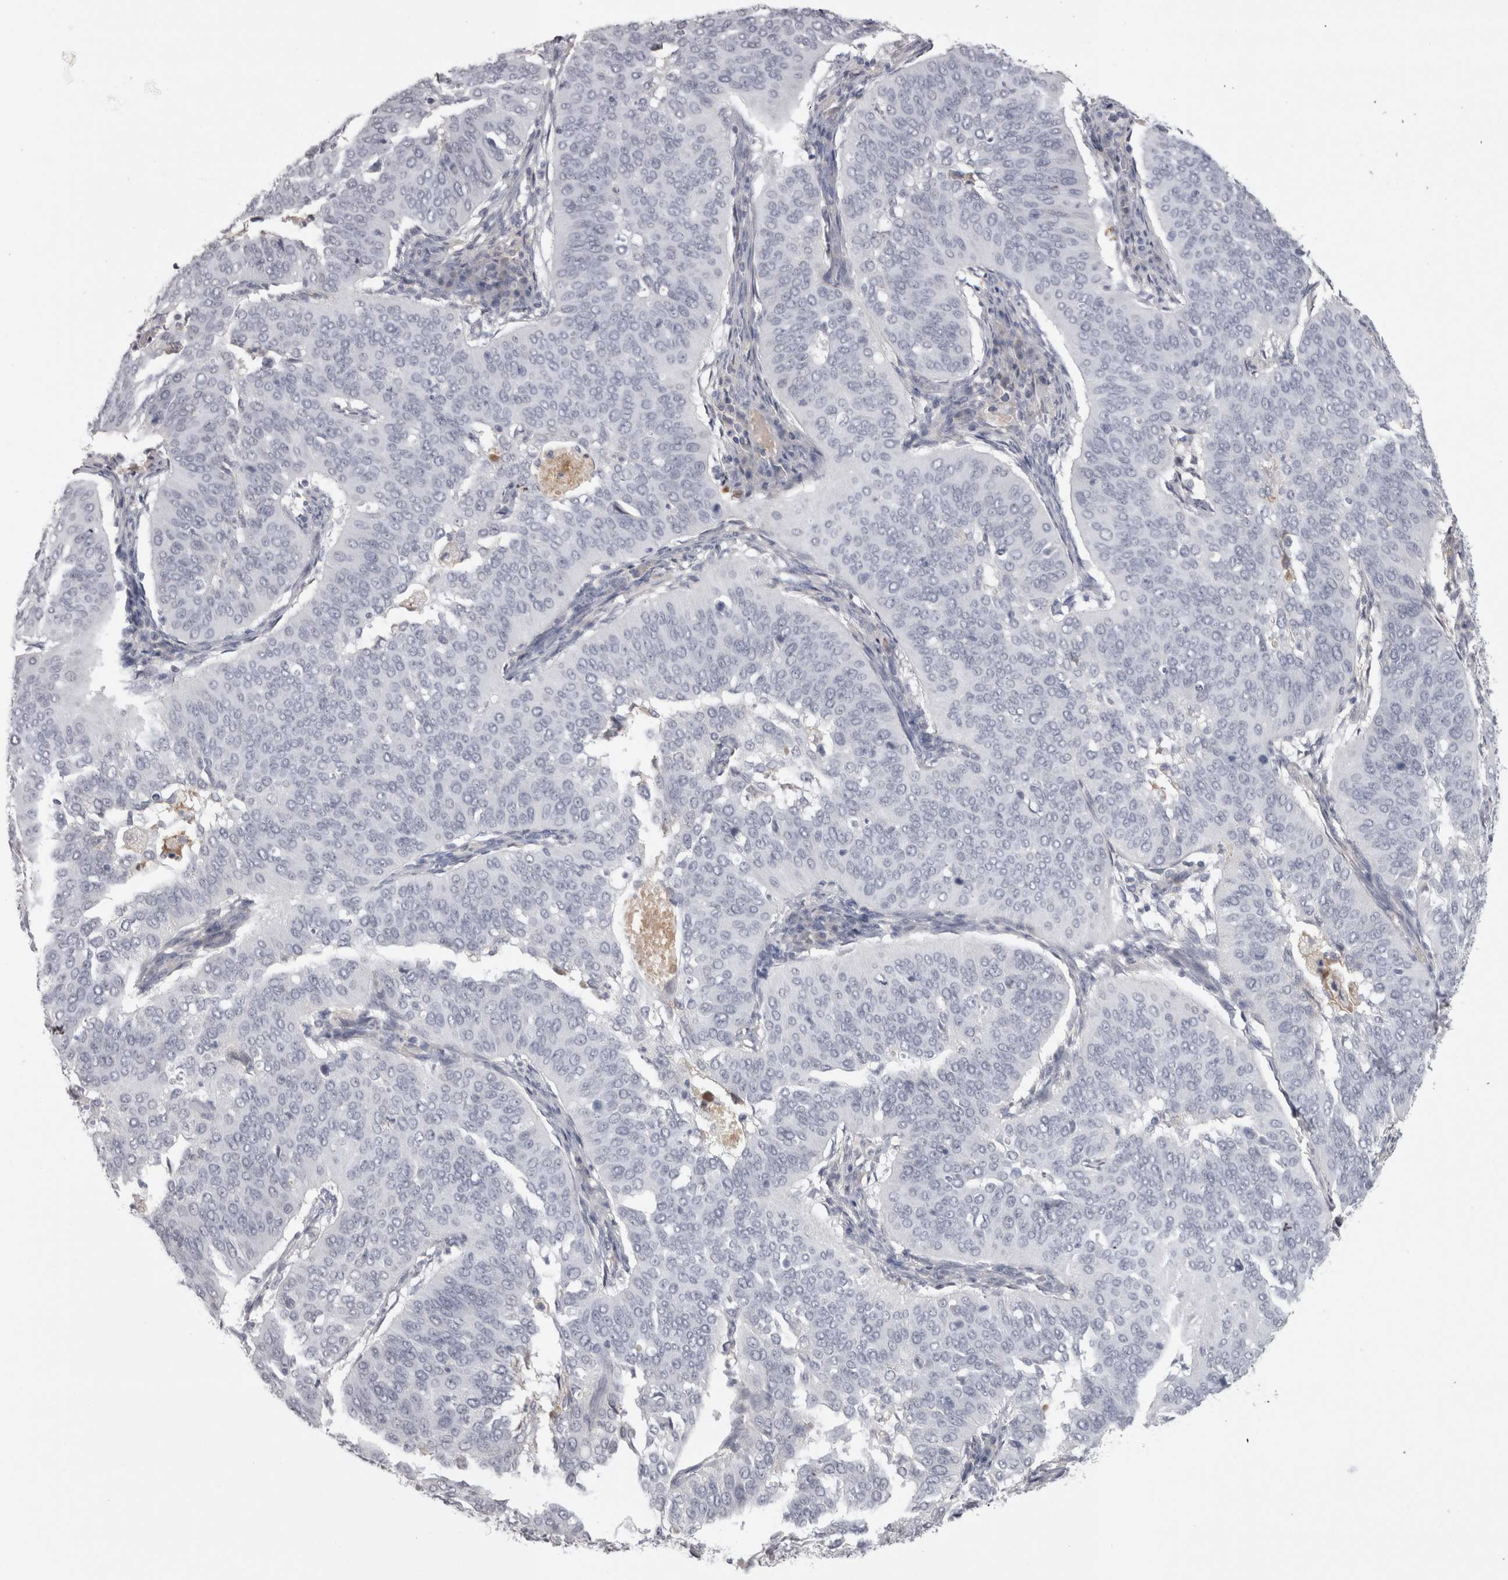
{"staining": {"intensity": "negative", "quantity": "none", "location": "none"}, "tissue": "cervical cancer", "cell_type": "Tumor cells", "image_type": "cancer", "snomed": [{"axis": "morphology", "description": "Normal tissue, NOS"}, {"axis": "morphology", "description": "Squamous cell carcinoma, NOS"}, {"axis": "topography", "description": "Cervix"}], "caption": "This photomicrograph is of cervical cancer (squamous cell carcinoma) stained with immunohistochemistry (IHC) to label a protein in brown with the nuclei are counter-stained blue. There is no staining in tumor cells.", "gene": "SAA4", "patient": {"sex": "female", "age": 39}}